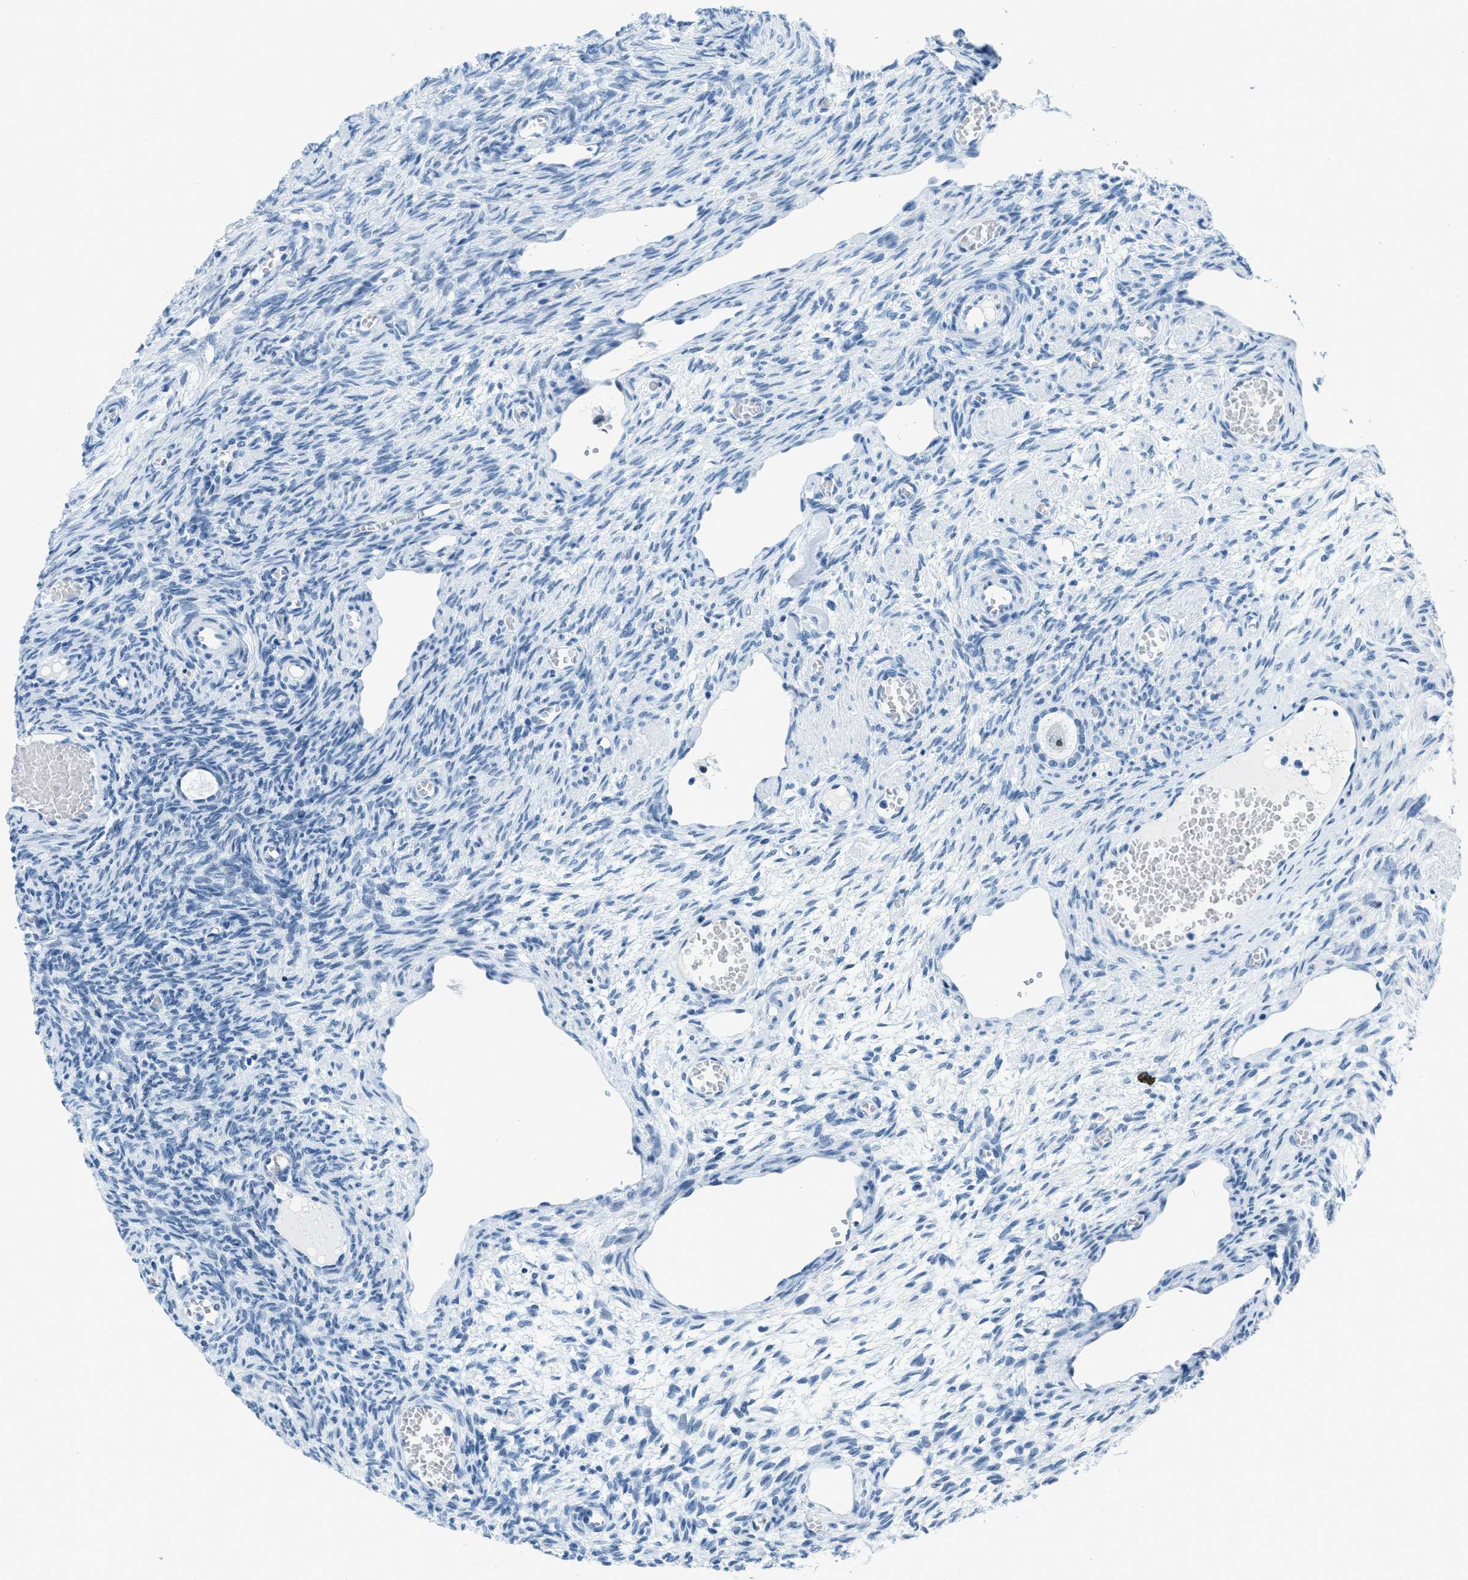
{"staining": {"intensity": "weak", "quantity": ">75%", "location": "nuclear"}, "tissue": "ovary", "cell_type": "Follicle cells", "image_type": "normal", "snomed": [{"axis": "morphology", "description": "Normal tissue, NOS"}, {"axis": "topography", "description": "Ovary"}], "caption": "Weak nuclear positivity is appreciated in about >75% of follicle cells in unremarkable ovary.", "gene": "PLA2G2A", "patient": {"sex": "female", "age": 27}}